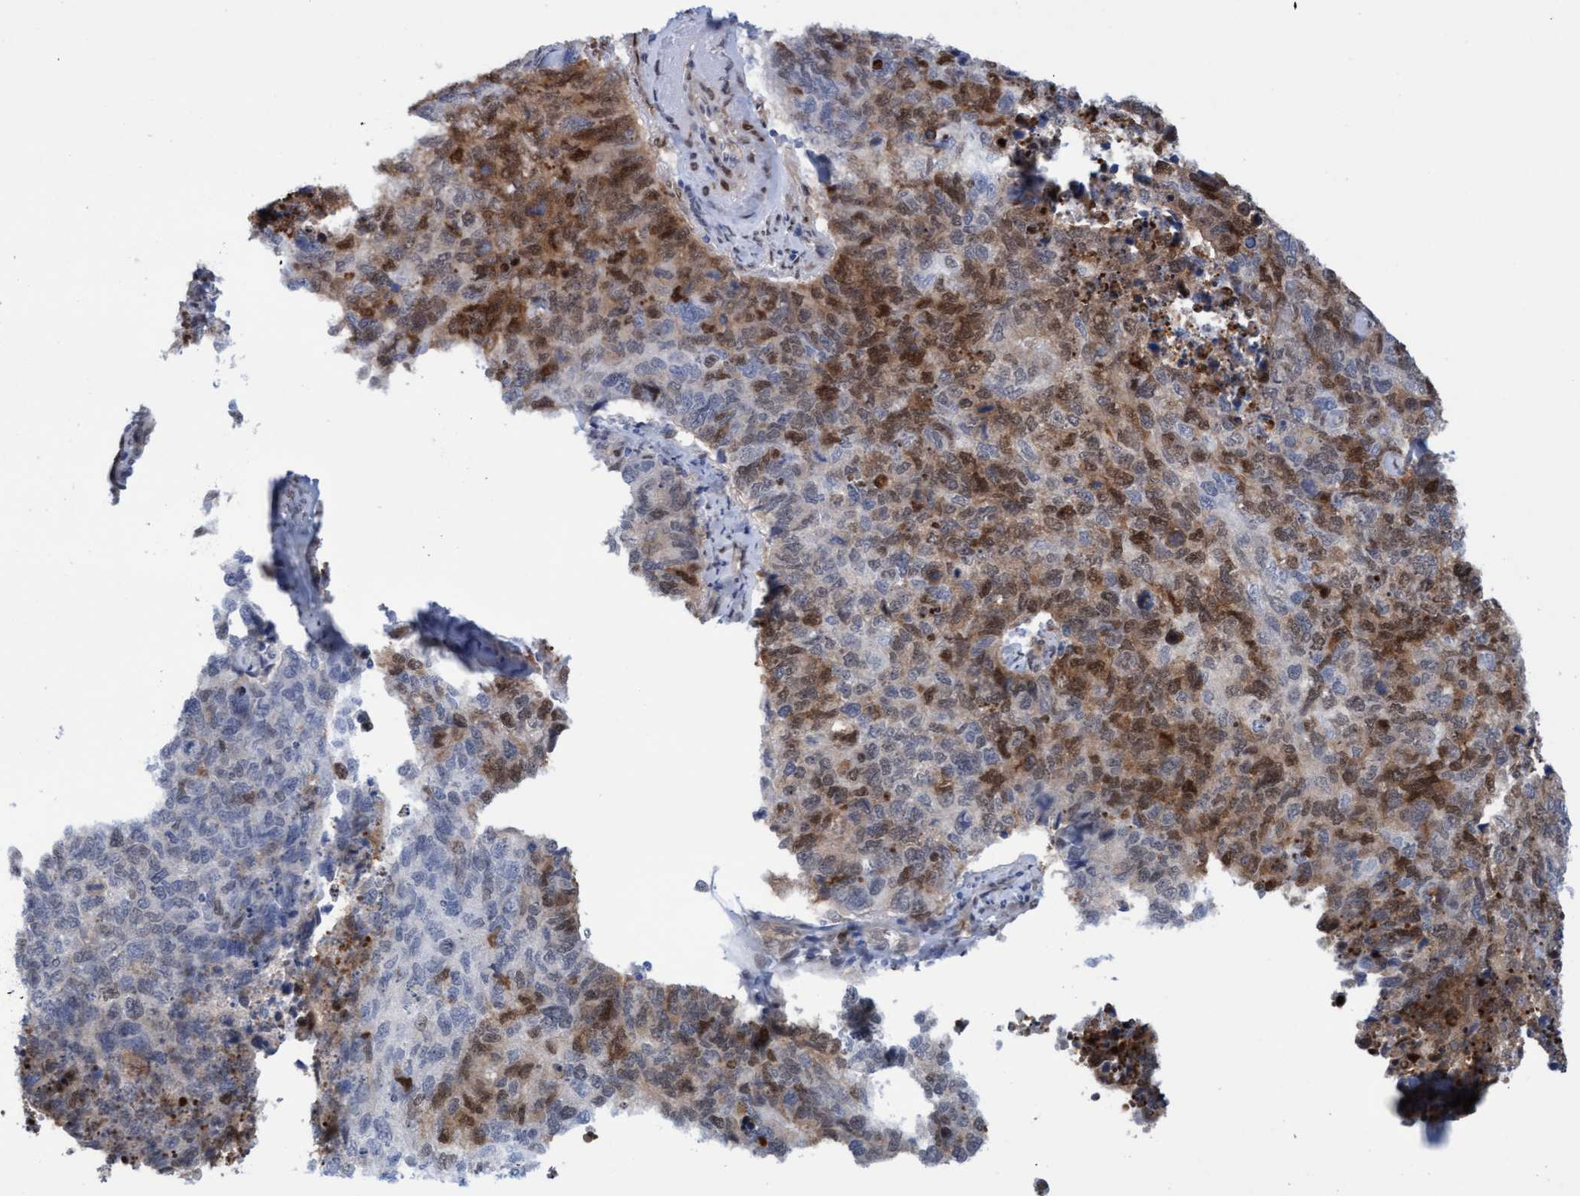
{"staining": {"intensity": "moderate", "quantity": "<25%", "location": "cytoplasmic/membranous,nuclear"}, "tissue": "cervical cancer", "cell_type": "Tumor cells", "image_type": "cancer", "snomed": [{"axis": "morphology", "description": "Squamous cell carcinoma, NOS"}, {"axis": "topography", "description": "Cervix"}], "caption": "A histopathology image of cervical squamous cell carcinoma stained for a protein reveals moderate cytoplasmic/membranous and nuclear brown staining in tumor cells. The staining is performed using DAB (3,3'-diaminobenzidine) brown chromogen to label protein expression. The nuclei are counter-stained blue using hematoxylin.", "gene": "PINX1", "patient": {"sex": "female", "age": 63}}